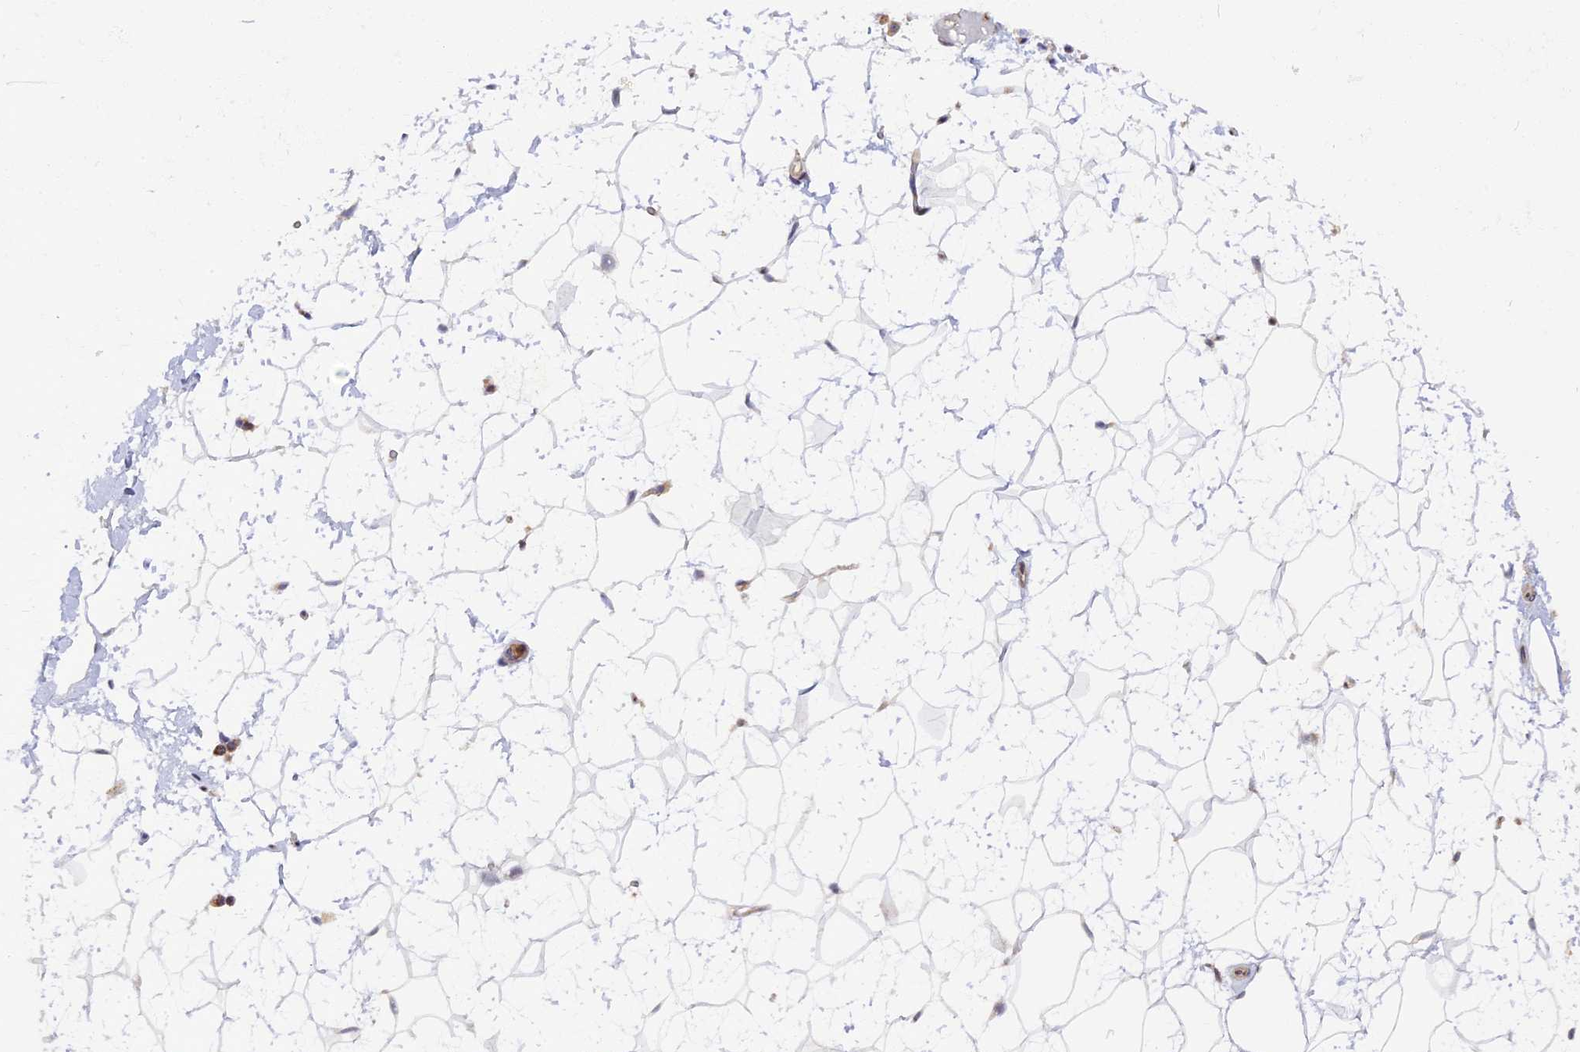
{"staining": {"intensity": "weak", "quantity": "<25%", "location": "cytoplasmic/membranous"}, "tissue": "breast", "cell_type": "Adipocytes", "image_type": "normal", "snomed": [{"axis": "morphology", "description": "Normal tissue, NOS"}, {"axis": "morphology", "description": "Adenoma, NOS"}, {"axis": "topography", "description": "Breast"}], "caption": "Protein analysis of normal breast reveals no significant positivity in adipocytes. (DAB (3,3'-diaminobenzidine) immunohistochemistry with hematoxylin counter stain).", "gene": "FERMT1", "patient": {"sex": "female", "age": 23}}